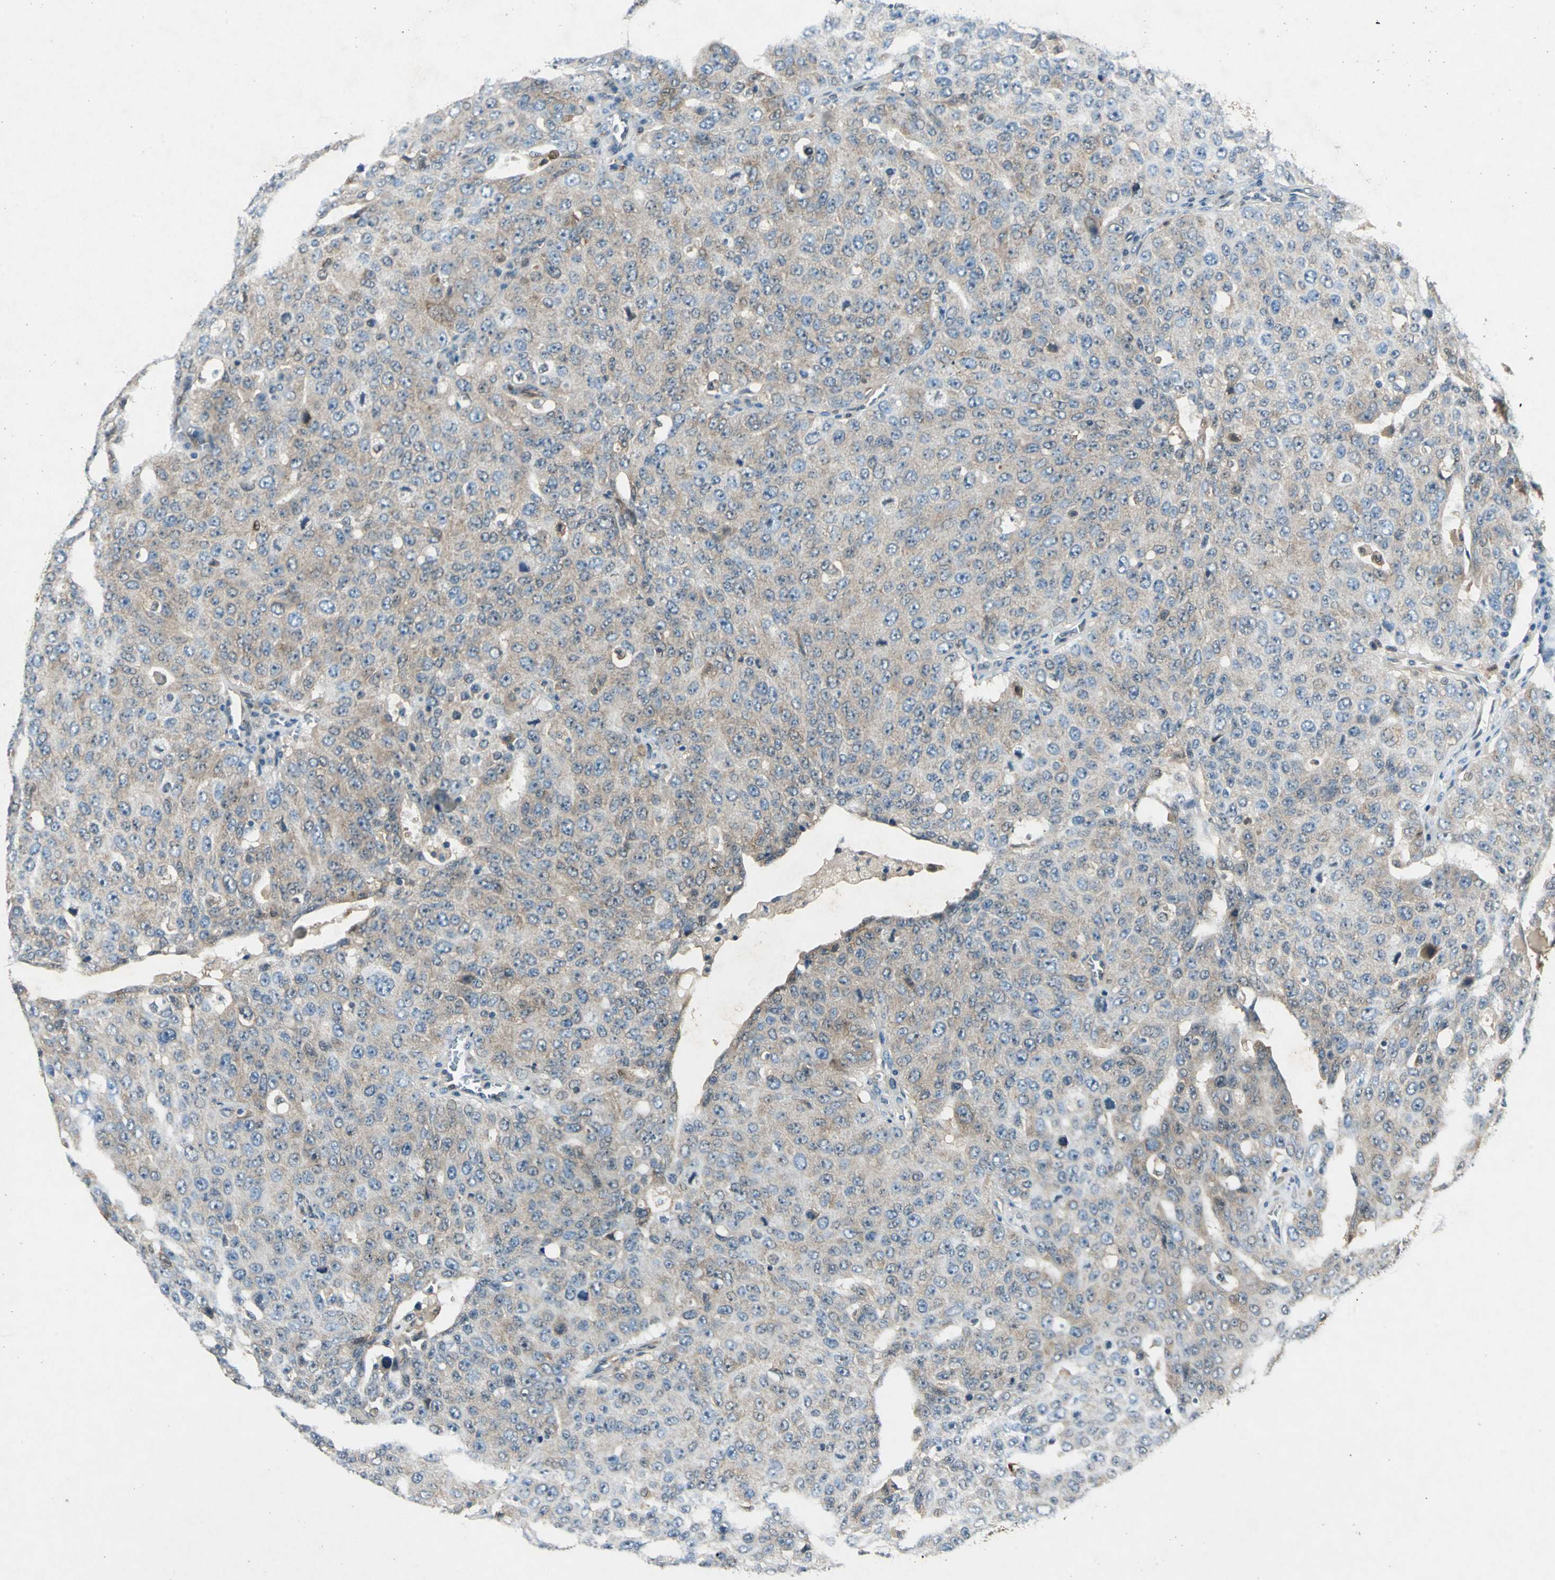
{"staining": {"intensity": "weak", "quantity": ">75%", "location": "cytoplasmic/membranous"}, "tissue": "ovarian cancer", "cell_type": "Tumor cells", "image_type": "cancer", "snomed": [{"axis": "morphology", "description": "Carcinoma, endometroid"}, {"axis": "topography", "description": "Ovary"}], "caption": "Immunohistochemical staining of human ovarian cancer exhibits low levels of weak cytoplasmic/membranous protein positivity in about >75% of tumor cells. The staining was performed using DAB to visualize the protein expression in brown, while the nuclei were stained in blue with hematoxylin (Magnification: 20x).", "gene": "RRM2B", "patient": {"sex": "female", "age": 62}}